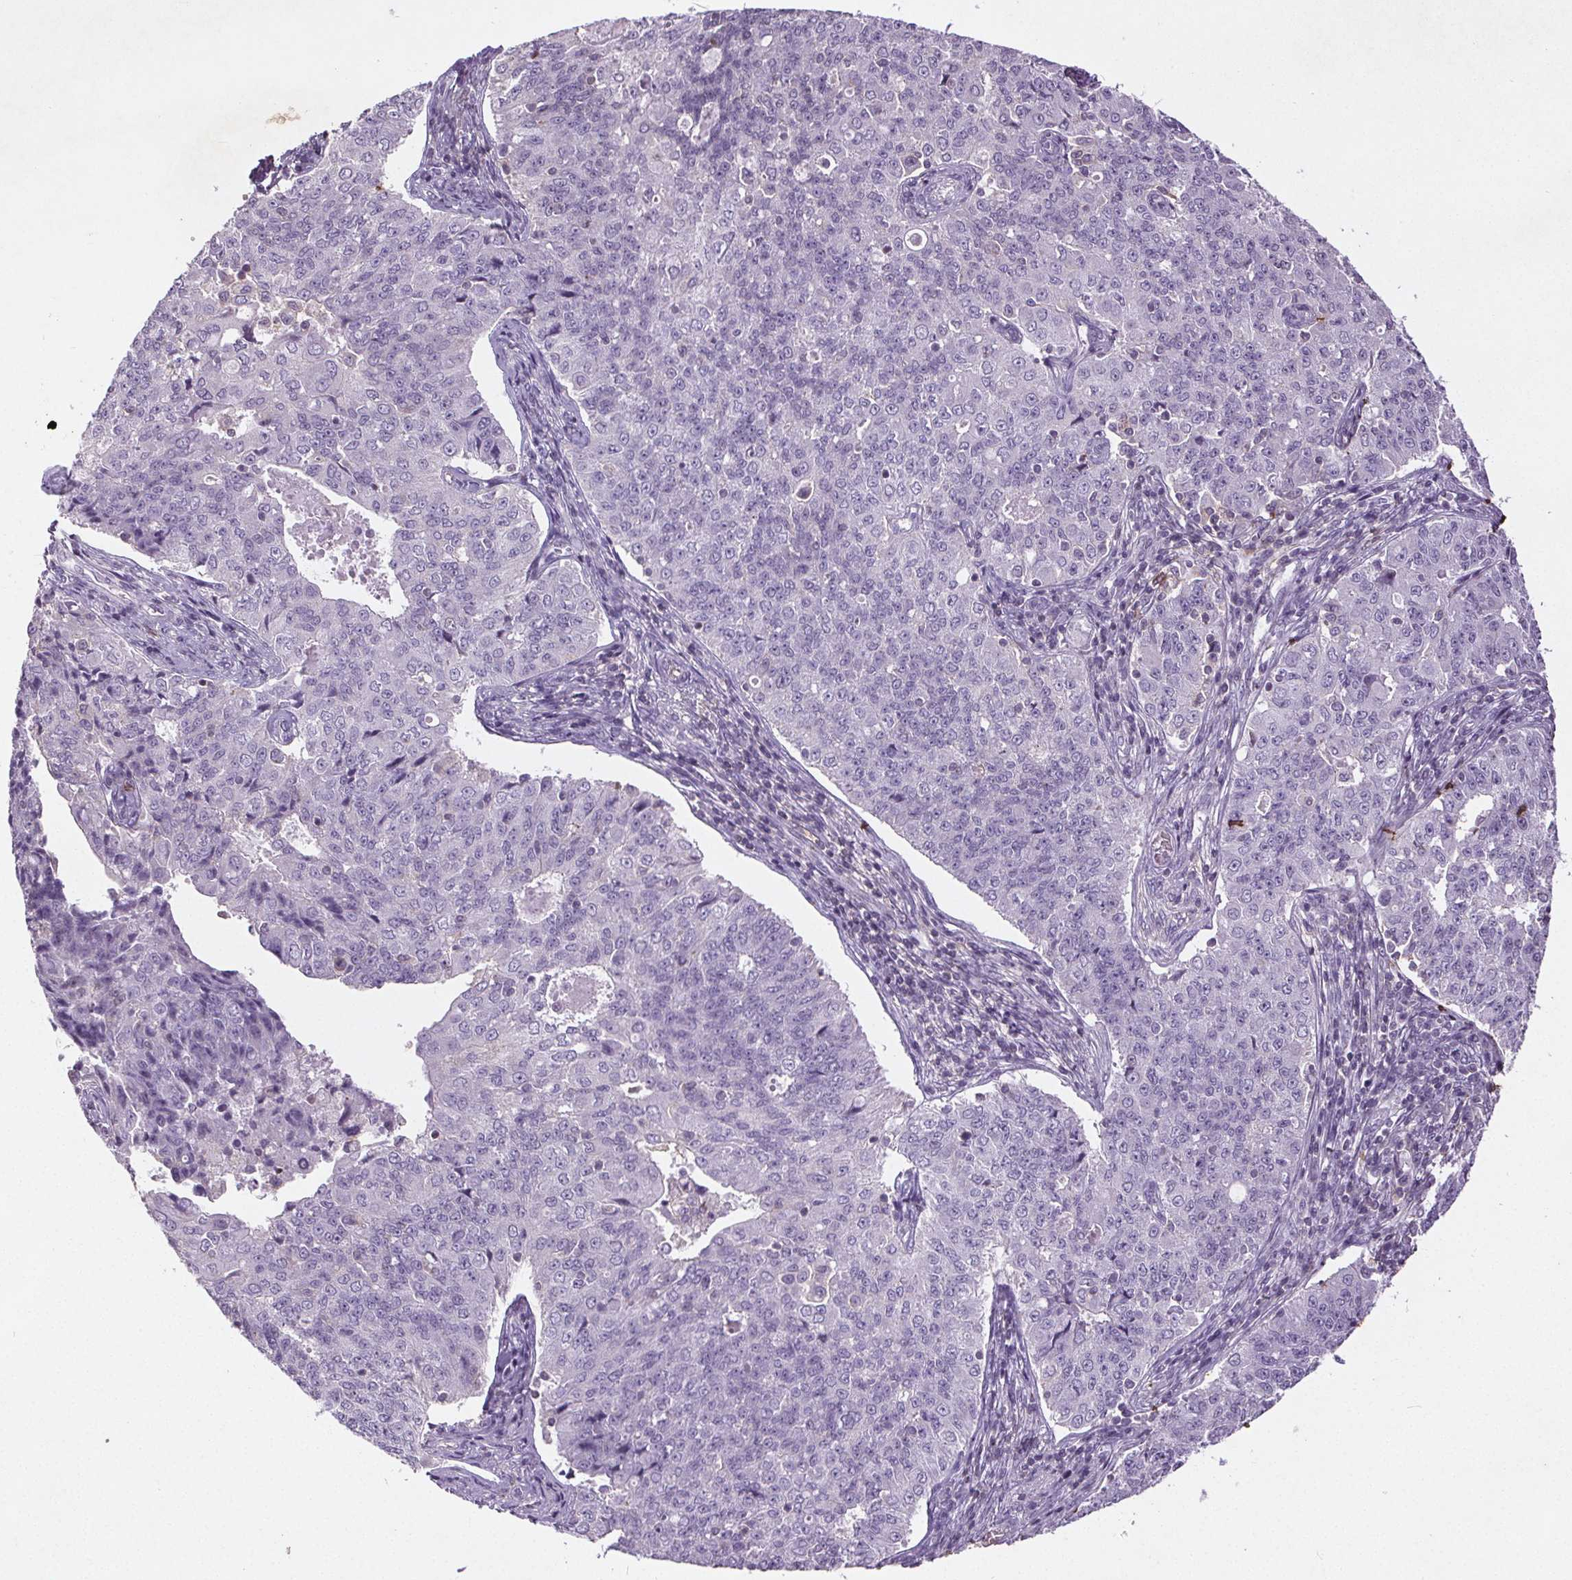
{"staining": {"intensity": "negative", "quantity": "none", "location": "none"}, "tissue": "endometrial cancer", "cell_type": "Tumor cells", "image_type": "cancer", "snomed": [{"axis": "morphology", "description": "Adenocarcinoma, NOS"}, {"axis": "topography", "description": "Endometrium"}], "caption": "Image shows no significant protein expression in tumor cells of endometrial cancer (adenocarcinoma).", "gene": "C19orf84", "patient": {"sex": "female", "age": 43}}